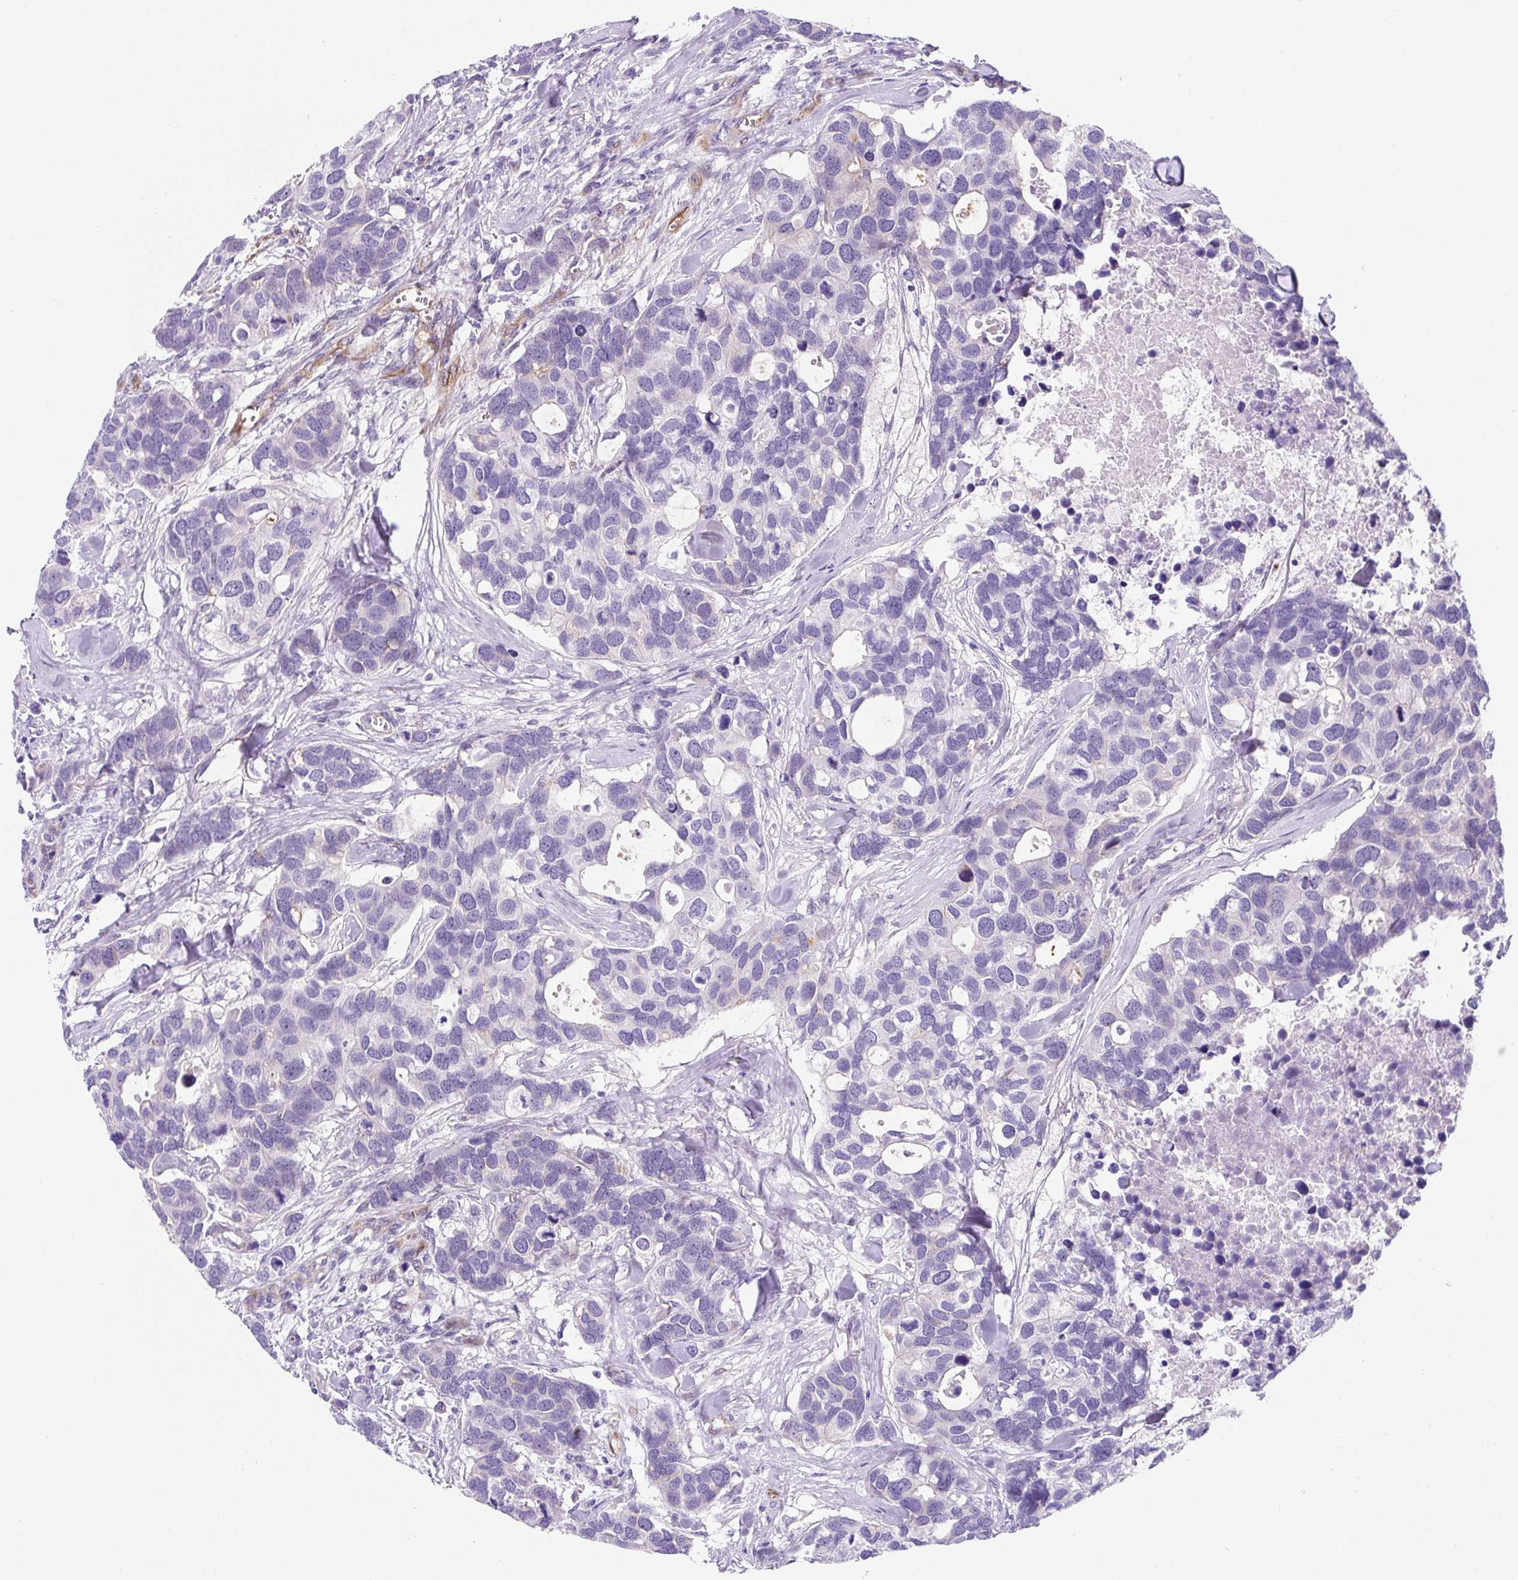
{"staining": {"intensity": "negative", "quantity": "none", "location": "none"}, "tissue": "breast cancer", "cell_type": "Tumor cells", "image_type": "cancer", "snomed": [{"axis": "morphology", "description": "Duct carcinoma"}, {"axis": "topography", "description": "Breast"}], "caption": "Immunohistochemistry photomicrograph of breast infiltrating ductal carcinoma stained for a protein (brown), which reveals no expression in tumor cells.", "gene": "ASB4", "patient": {"sex": "female", "age": 83}}